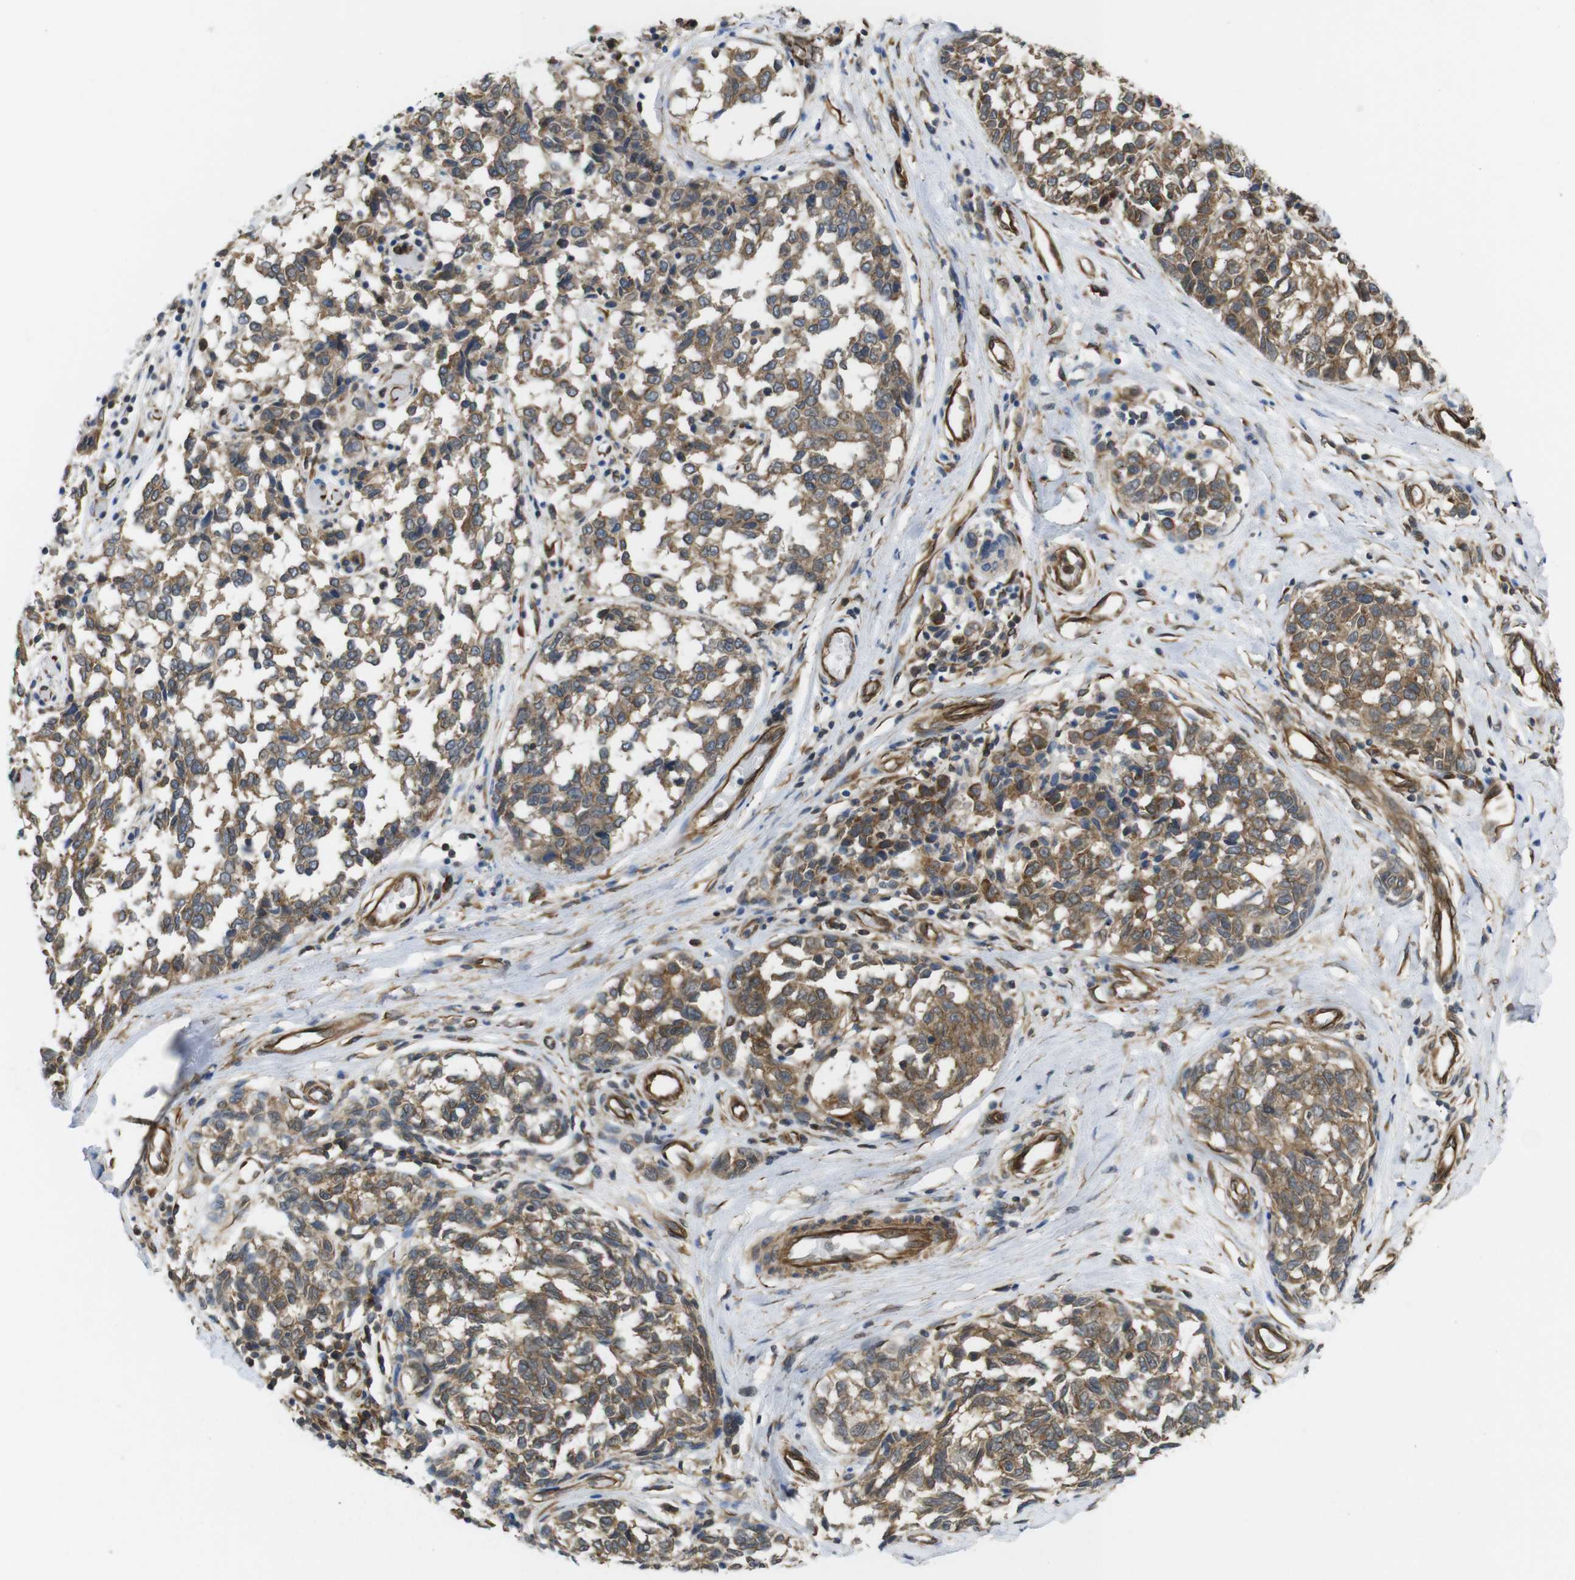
{"staining": {"intensity": "moderate", "quantity": ">75%", "location": "cytoplasmic/membranous"}, "tissue": "melanoma", "cell_type": "Tumor cells", "image_type": "cancer", "snomed": [{"axis": "morphology", "description": "Malignant melanoma, NOS"}, {"axis": "topography", "description": "Skin"}], "caption": "Melanoma was stained to show a protein in brown. There is medium levels of moderate cytoplasmic/membranous staining in approximately >75% of tumor cells.", "gene": "ZDHHC5", "patient": {"sex": "female", "age": 64}}